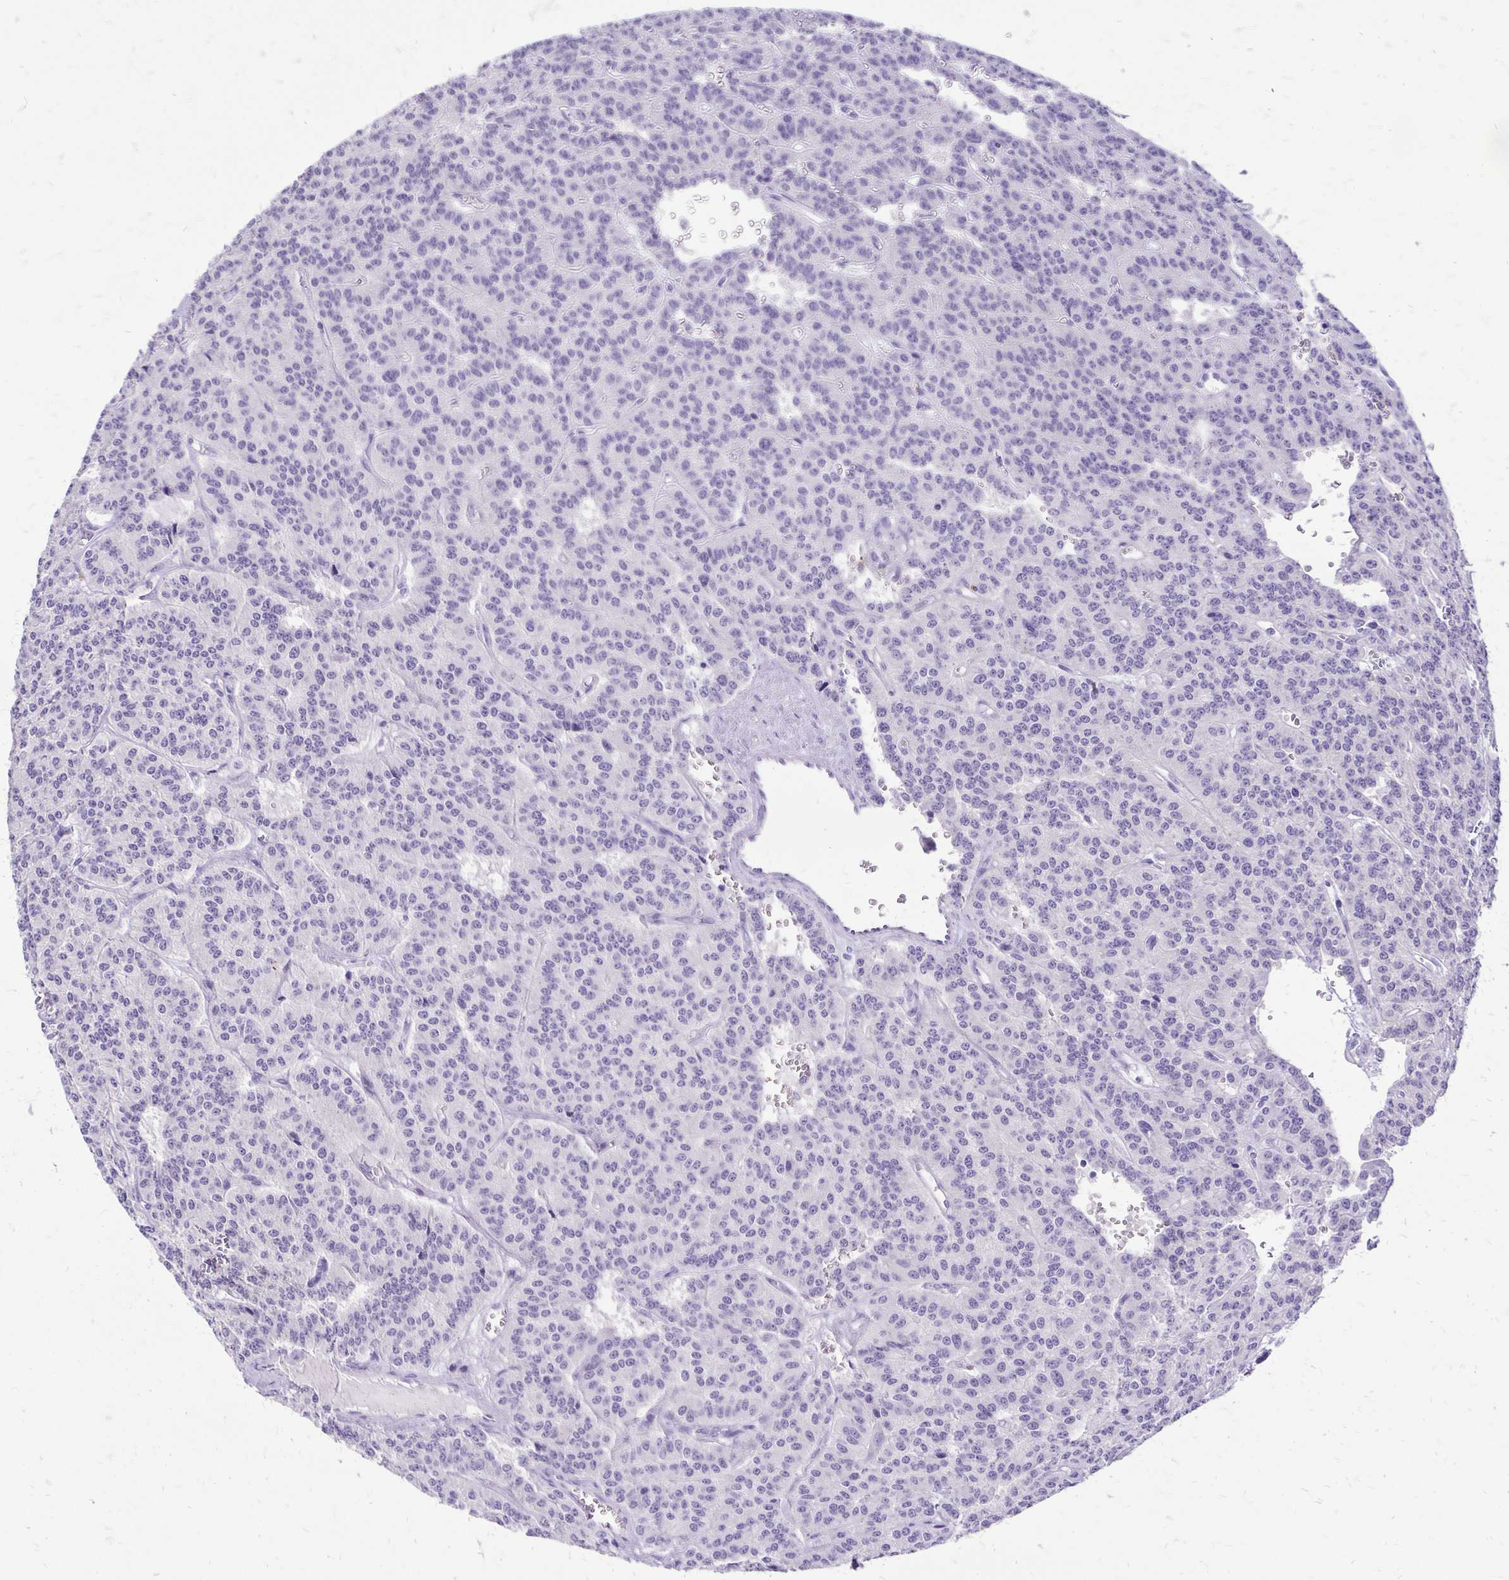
{"staining": {"intensity": "negative", "quantity": "none", "location": "none"}, "tissue": "carcinoid", "cell_type": "Tumor cells", "image_type": "cancer", "snomed": [{"axis": "morphology", "description": "Carcinoid, malignant, NOS"}, {"axis": "topography", "description": "Lung"}], "caption": "Tumor cells are negative for brown protein staining in carcinoid (malignant).", "gene": "ANKRD45", "patient": {"sex": "female", "age": 71}}